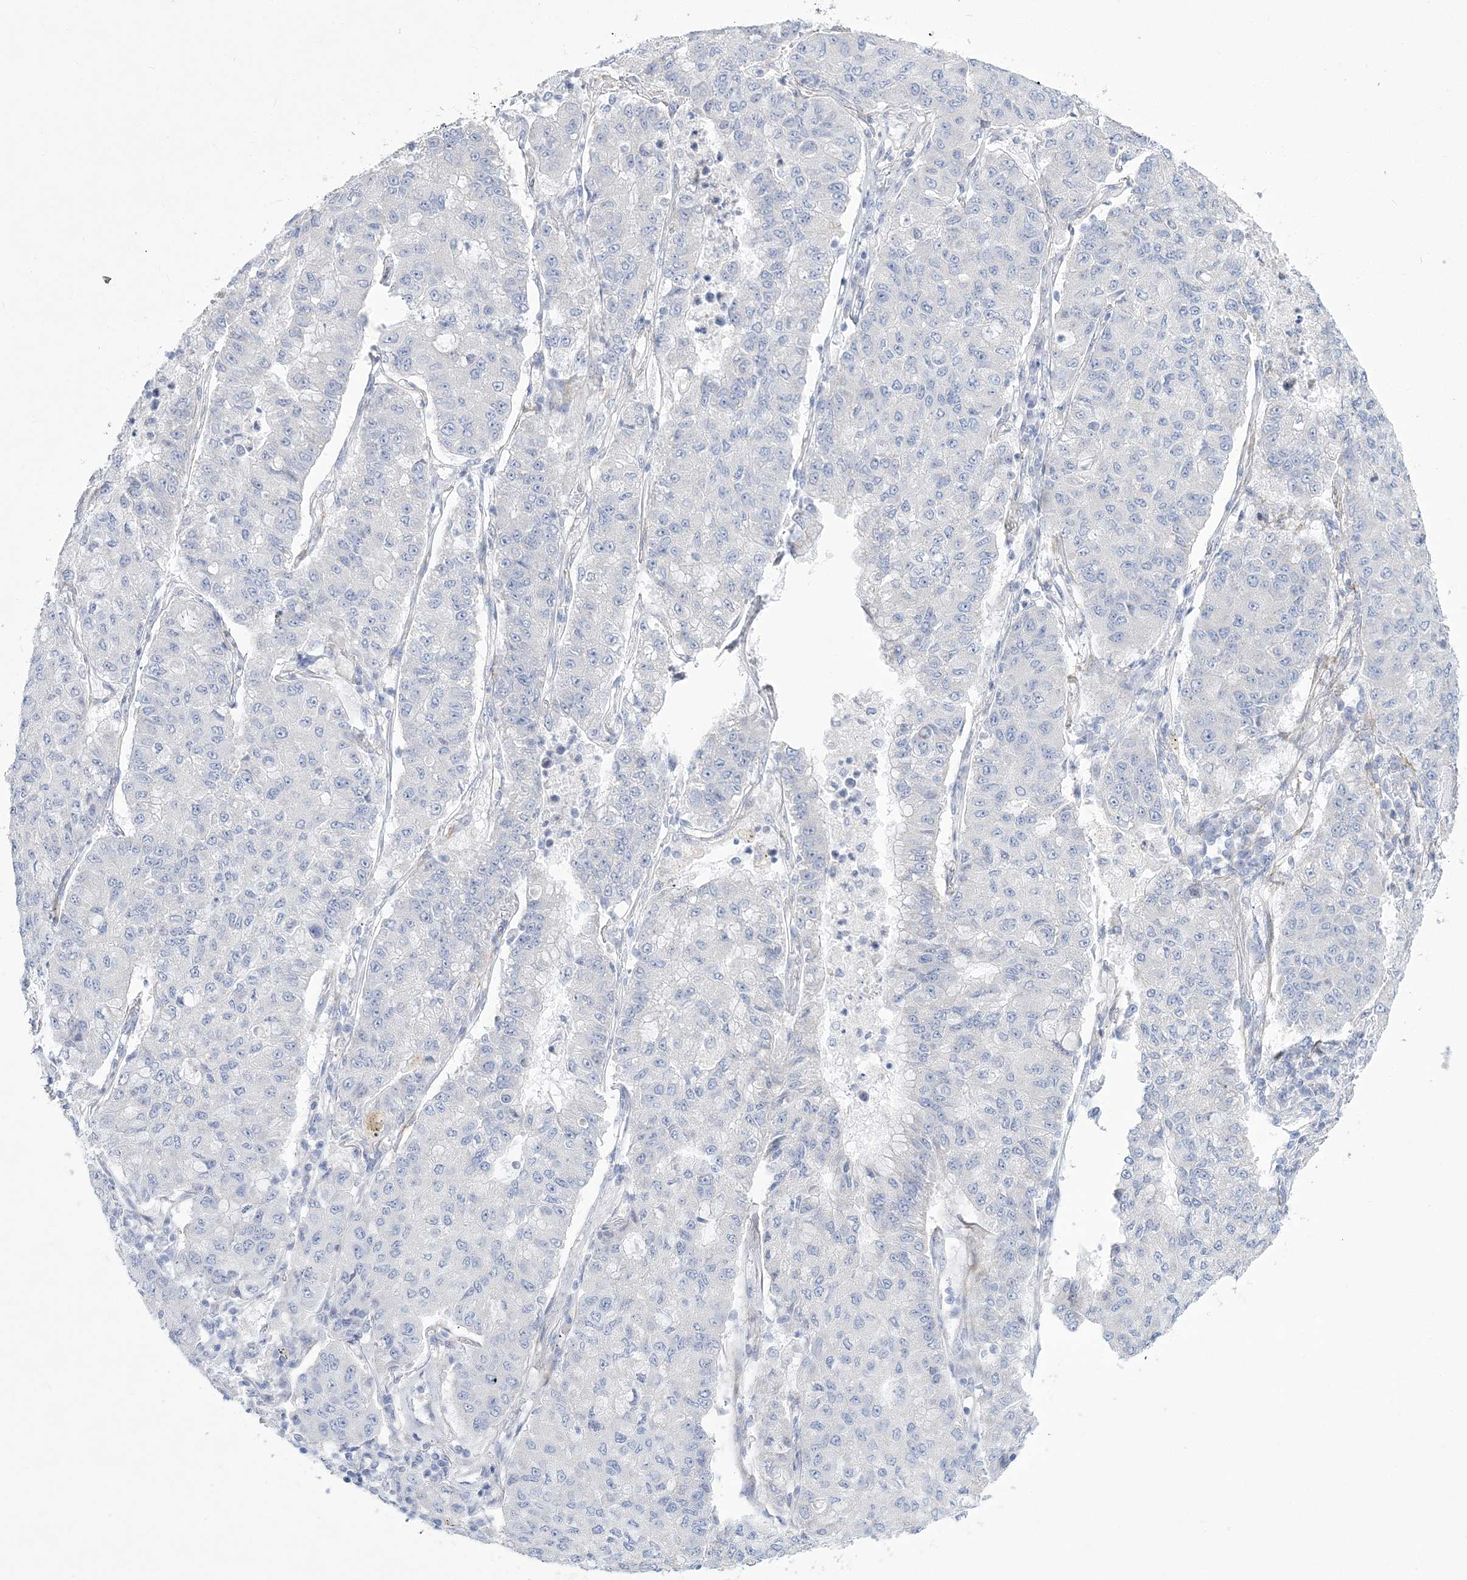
{"staining": {"intensity": "negative", "quantity": "none", "location": "none"}, "tissue": "lung cancer", "cell_type": "Tumor cells", "image_type": "cancer", "snomed": [{"axis": "morphology", "description": "Squamous cell carcinoma, NOS"}, {"axis": "topography", "description": "Lung"}], "caption": "The image shows no staining of tumor cells in lung cancer (squamous cell carcinoma). (IHC, brightfield microscopy, high magnification).", "gene": "WDR27", "patient": {"sex": "male", "age": 74}}